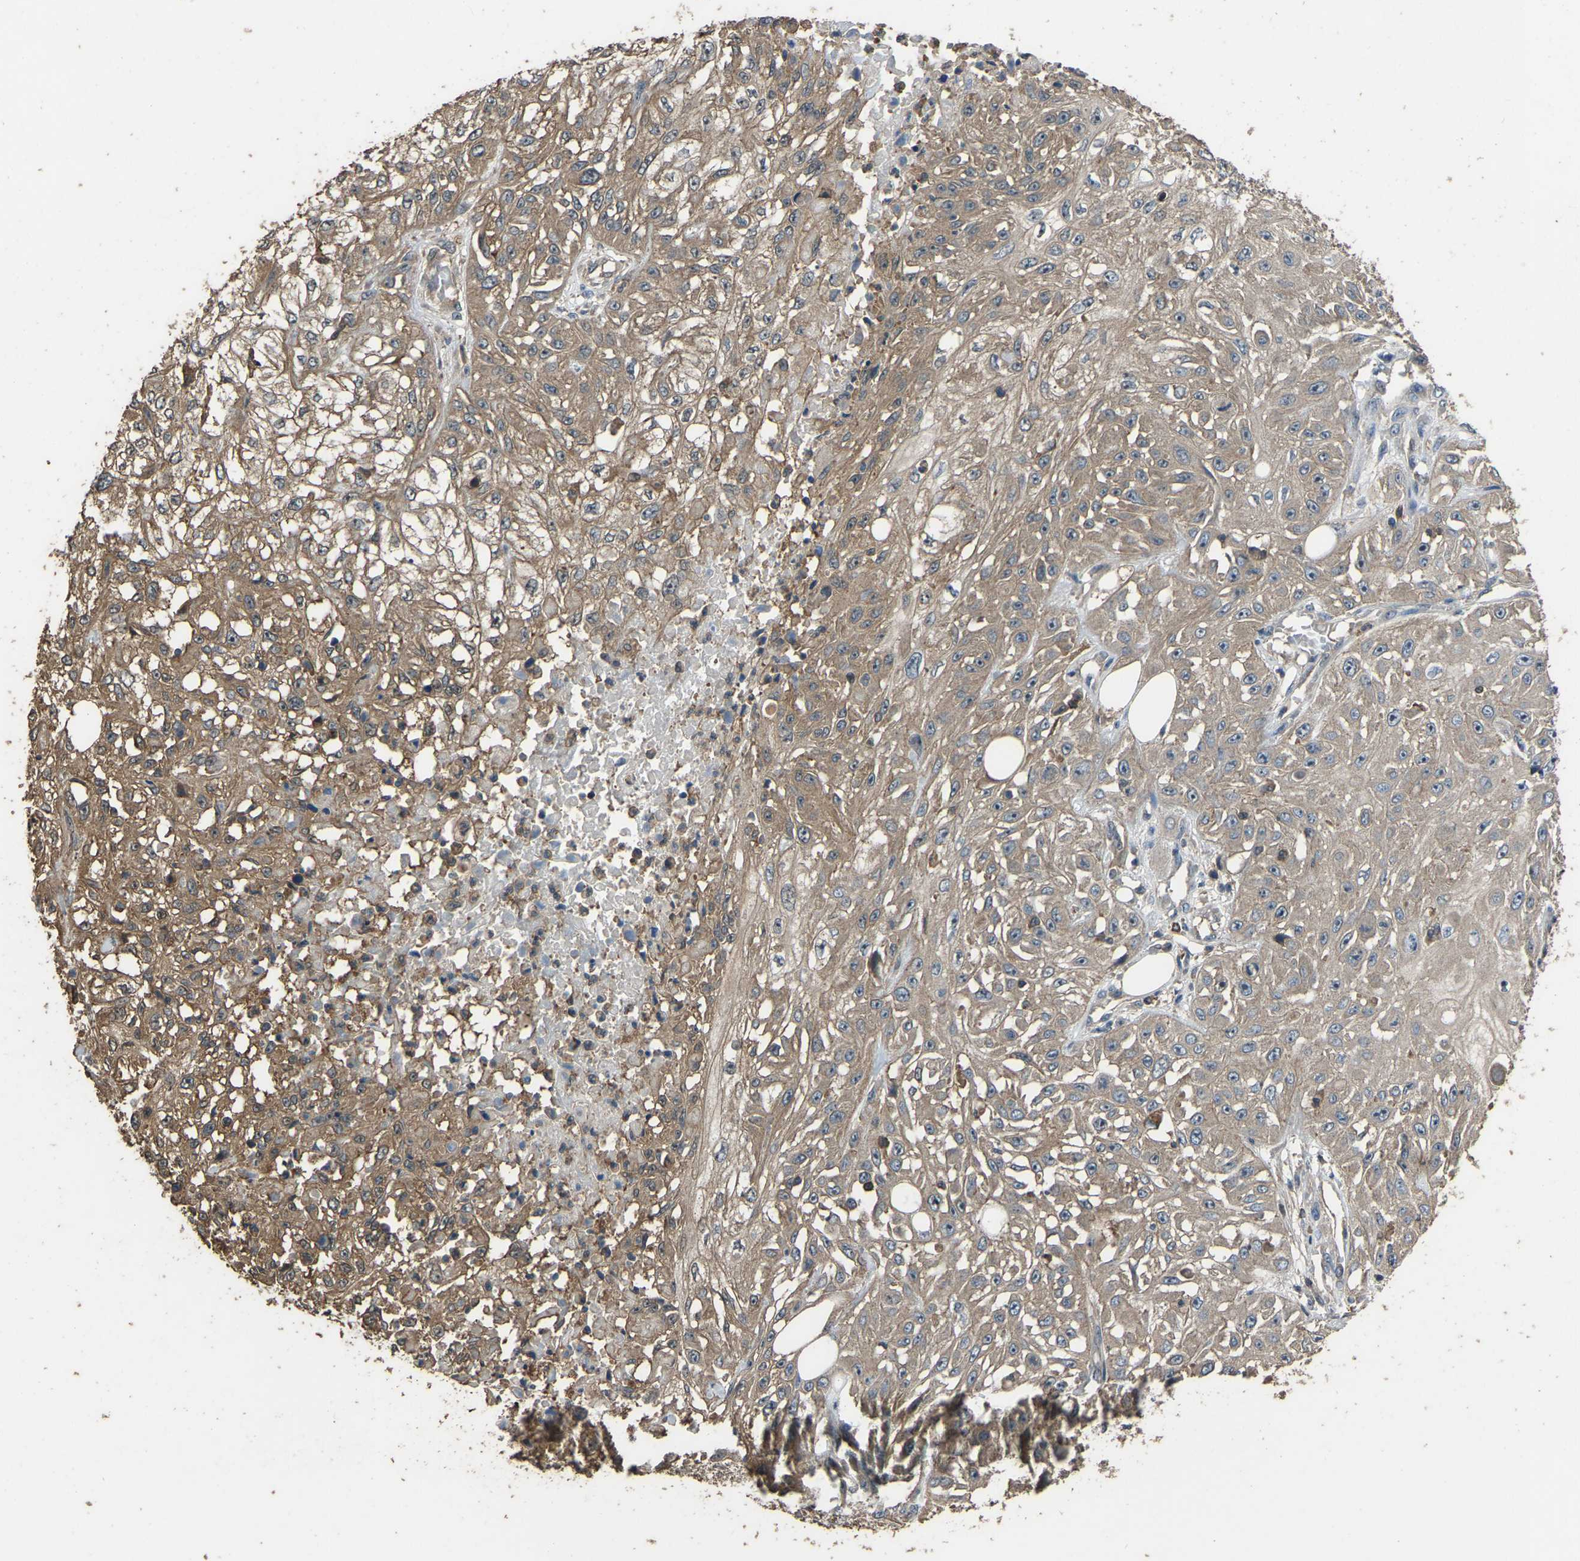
{"staining": {"intensity": "moderate", "quantity": ">75%", "location": "cytoplasmic/membranous"}, "tissue": "skin cancer", "cell_type": "Tumor cells", "image_type": "cancer", "snomed": [{"axis": "morphology", "description": "Squamous cell carcinoma, NOS"}, {"axis": "morphology", "description": "Squamous cell carcinoma, metastatic, NOS"}, {"axis": "topography", "description": "Skin"}, {"axis": "topography", "description": "Lymph node"}], "caption": "Immunohistochemical staining of human skin metastatic squamous cell carcinoma exhibits medium levels of moderate cytoplasmic/membranous positivity in approximately >75% of tumor cells.", "gene": "FHIT", "patient": {"sex": "male", "age": 75}}